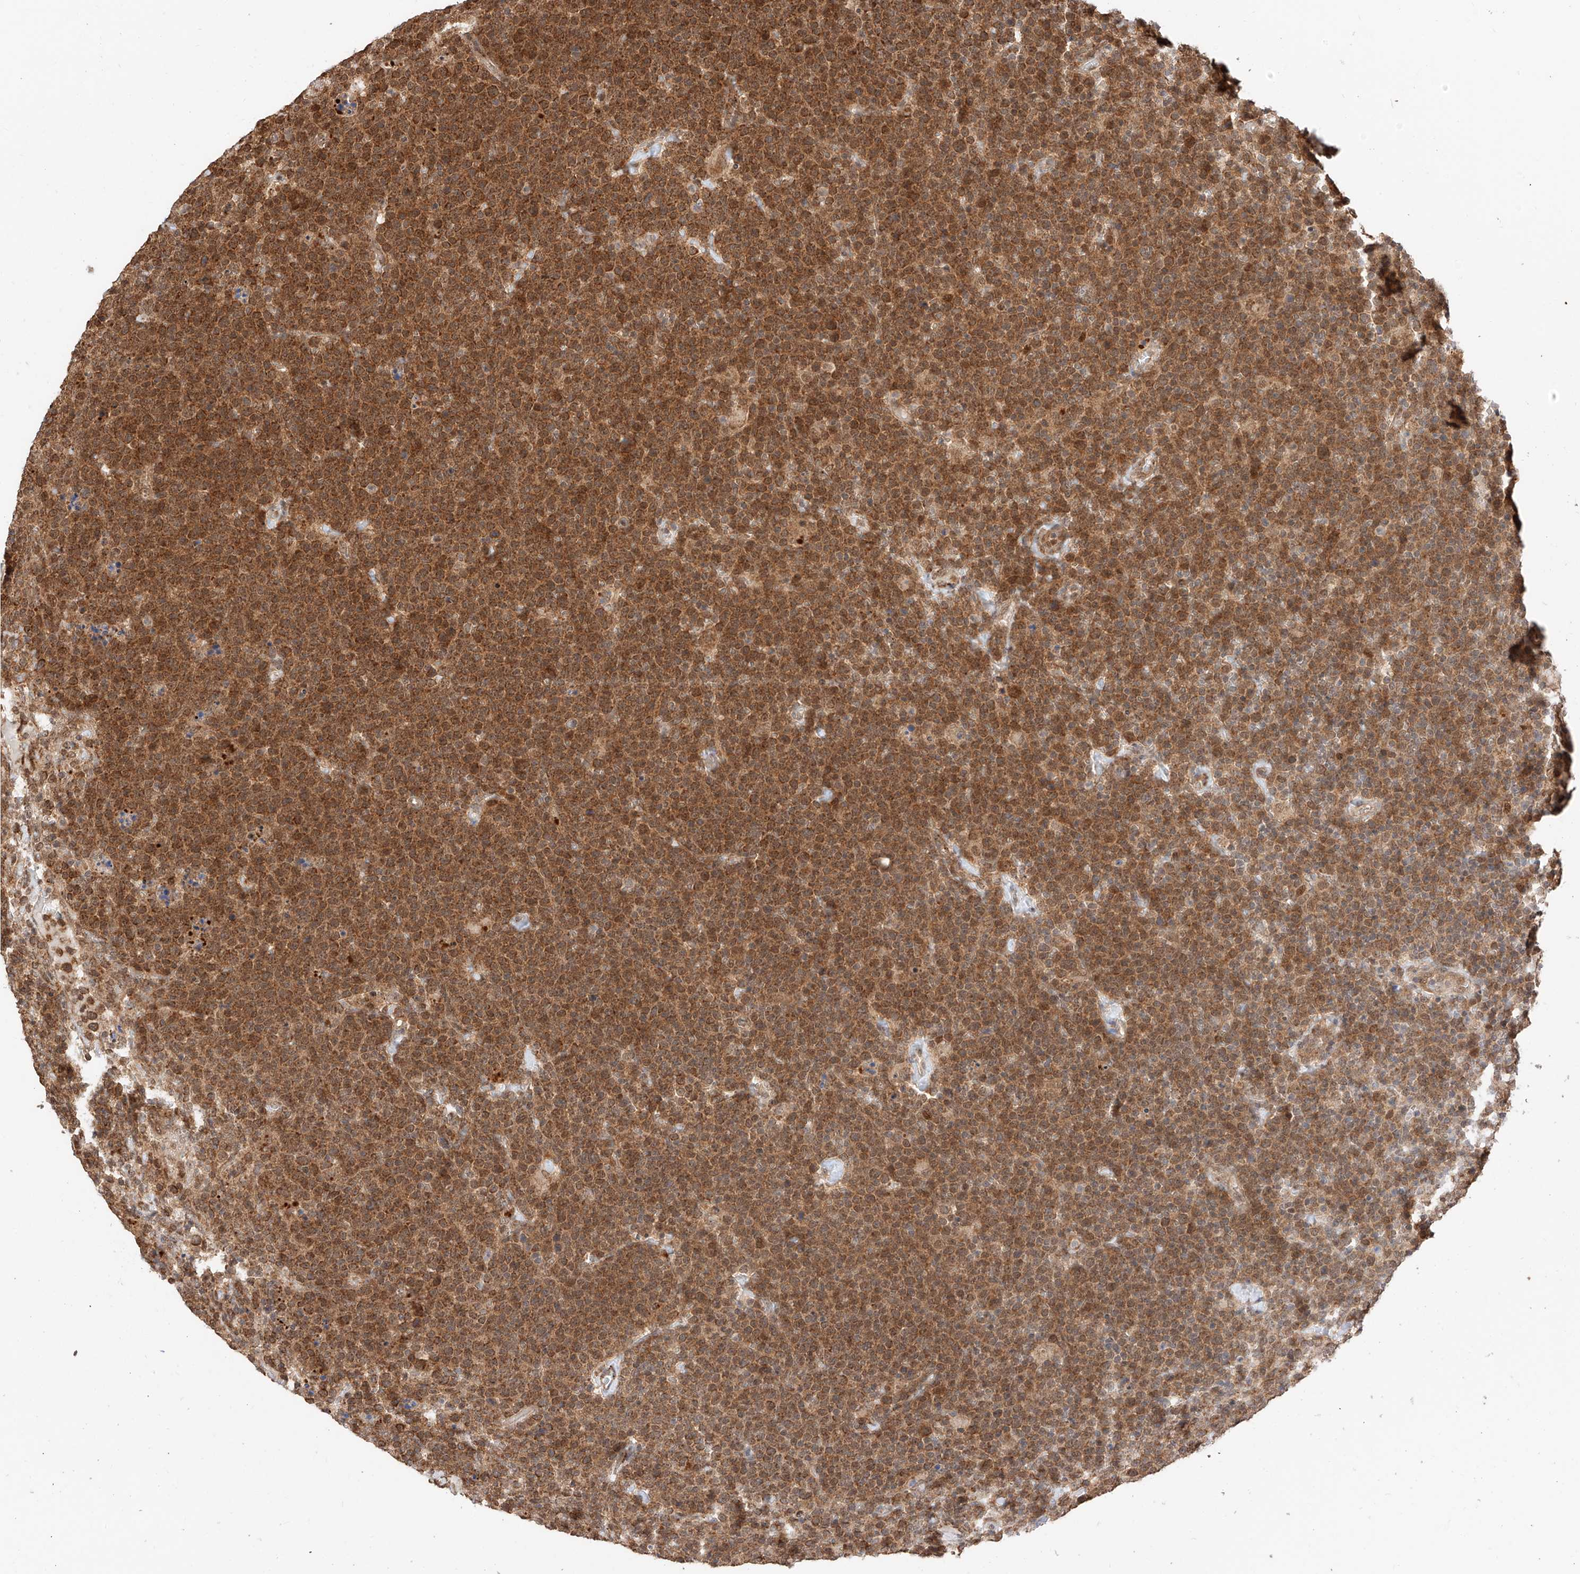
{"staining": {"intensity": "strong", "quantity": ">75%", "location": "cytoplasmic/membranous"}, "tissue": "lymphoma", "cell_type": "Tumor cells", "image_type": "cancer", "snomed": [{"axis": "morphology", "description": "Malignant lymphoma, non-Hodgkin's type, High grade"}, {"axis": "topography", "description": "Lymph node"}], "caption": "A brown stain shows strong cytoplasmic/membranous positivity of a protein in lymphoma tumor cells. The staining is performed using DAB brown chromogen to label protein expression. The nuclei are counter-stained blue using hematoxylin.", "gene": "EIF4H", "patient": {"sex": "male", "age": 61}}